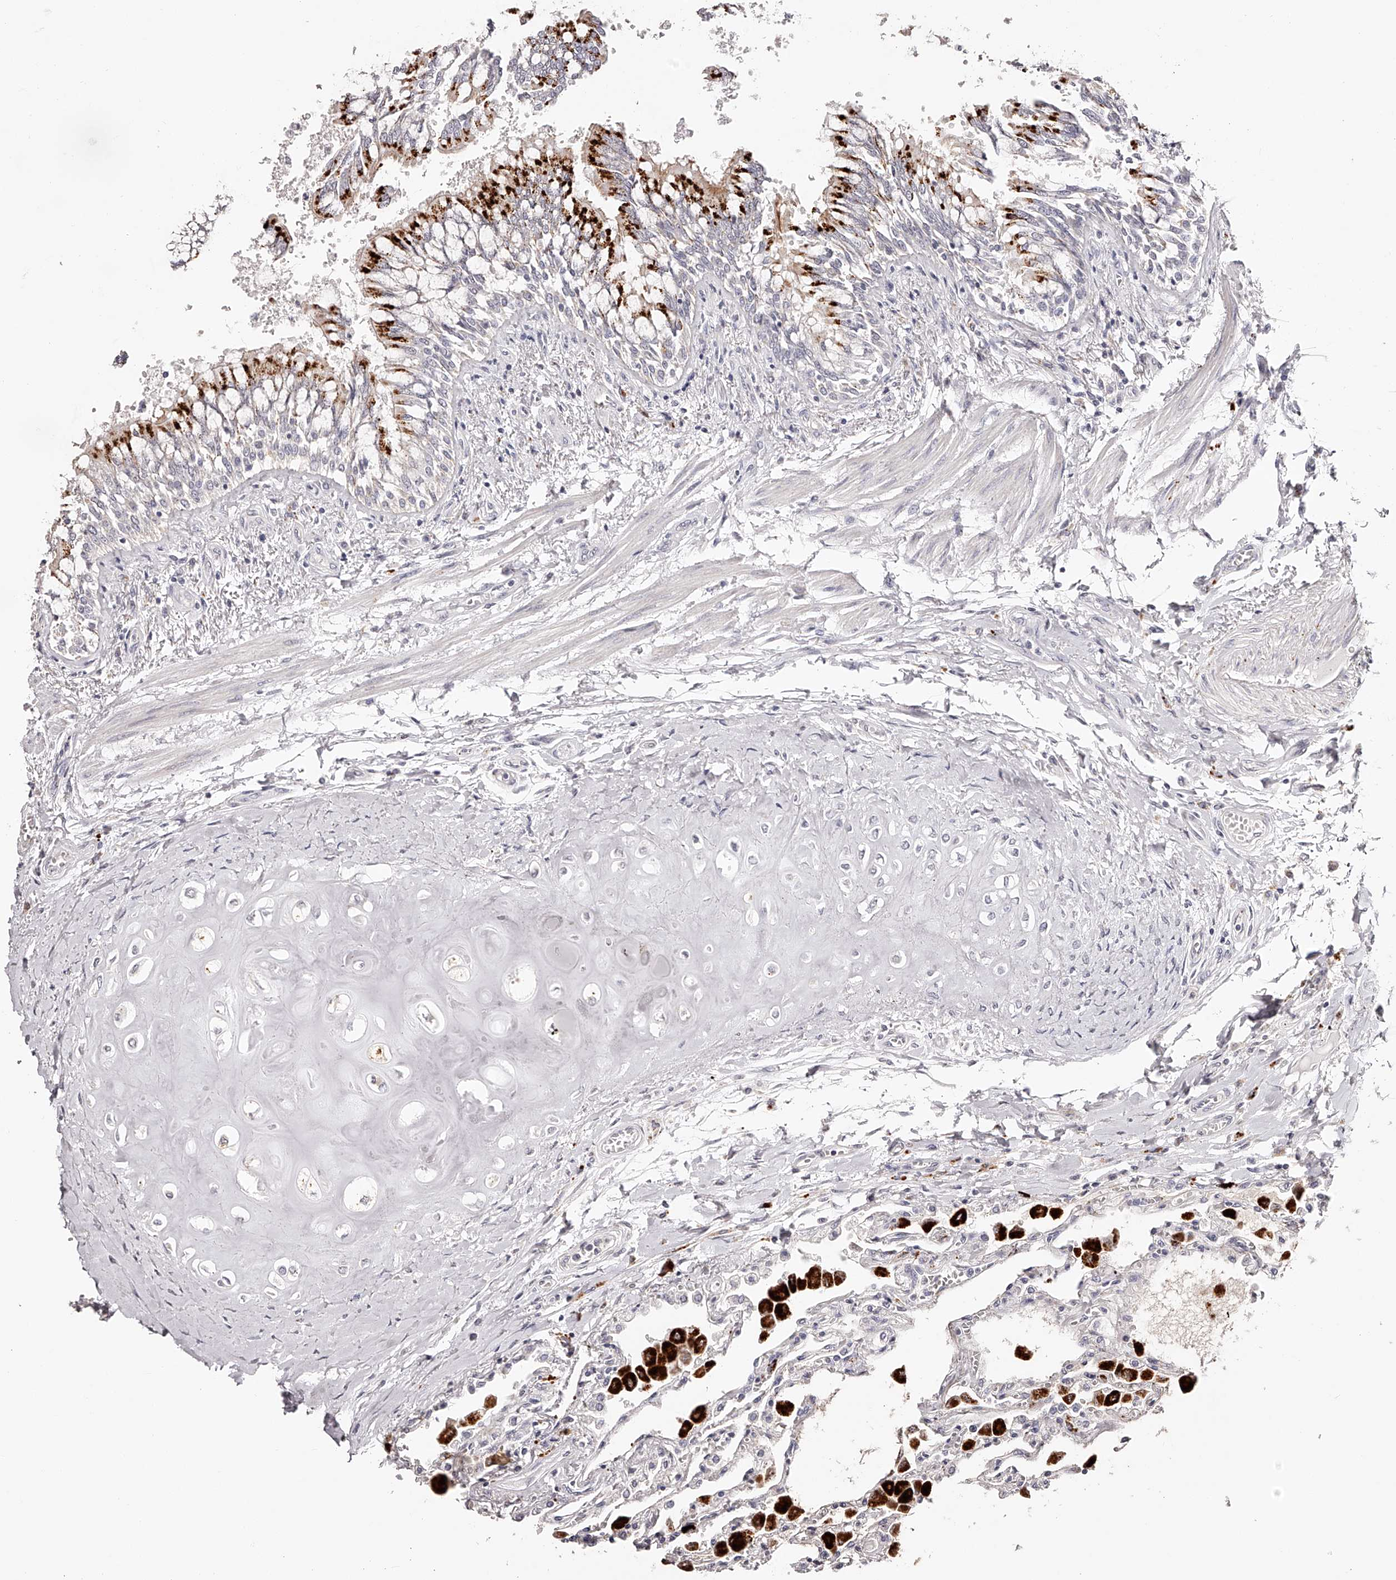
{"staining": {"intensity": "negative", "quantity": "none", "location": "none"}, "tissue": "lung", "cell_type": "Alveolar cells", "image_type": "normal", "snomed": [{"axis": "morphology", "description": "Normal tissue, NOS"}, {"axis": "topography", "description": "Bronchus"}, {"axis": "topography", "description": "Lung"}], "caption": "Immunohistochemistry photomicrograph of unremarkable lung: lung stained with DAB (3,3'-diaminobenzidine) displays no significant protein expression in alveolar cells.", "gene": "SLC35D3", "patient": {"sex": "female", "age": 49}}